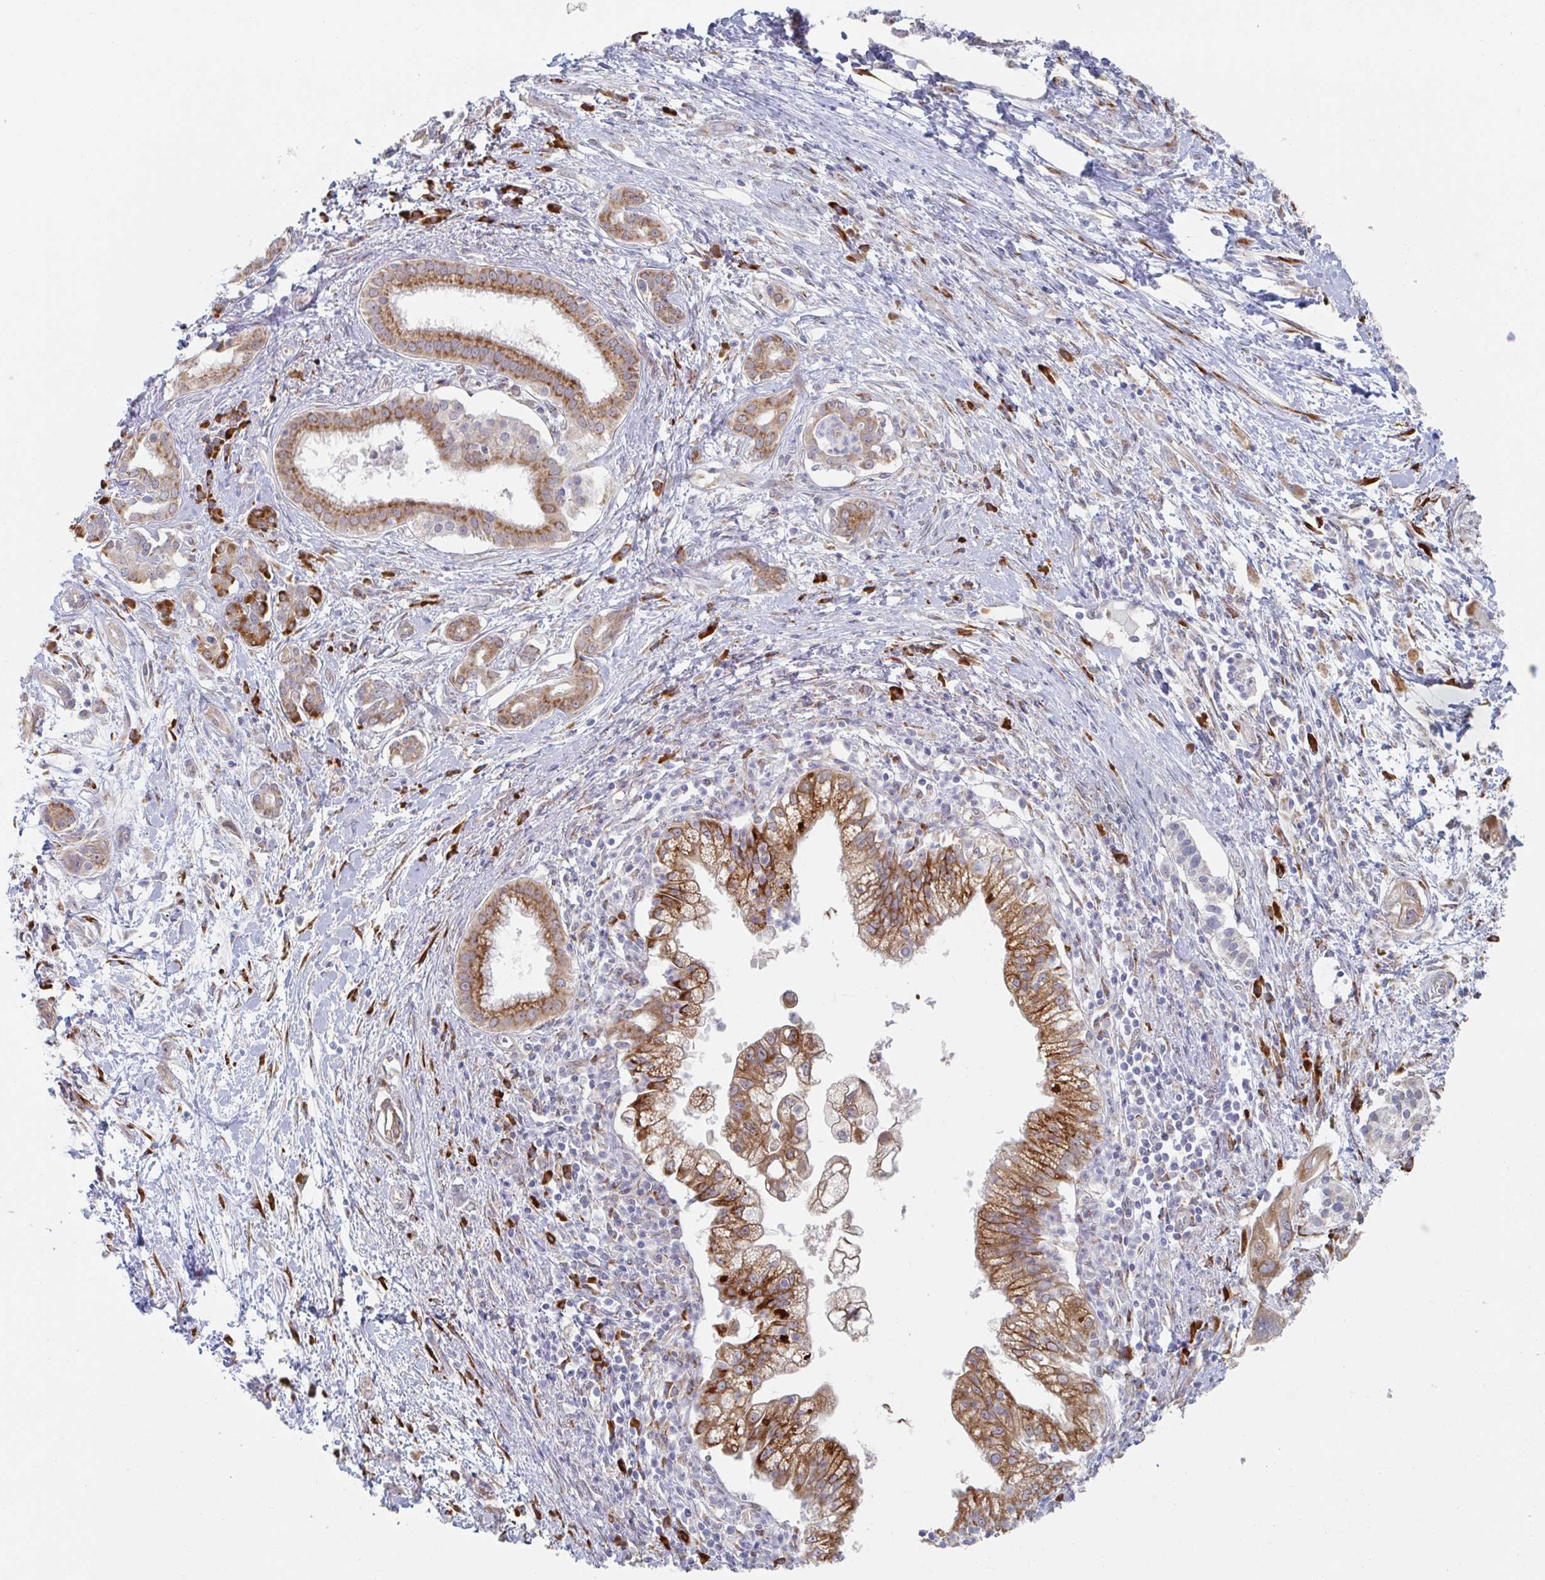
{"staining": {"intensity": "weak", "quantity": ">75%", "location": "cytoplasmic/membranous"}, "tissue": "pancreatic cancer", "cell_type": "Tumor cells", "image_type": "cancer", "snomed": [{"axis": "morphology", "description": "Adenocarcinoma, NOS"}, {"axis": "topography", "description": "Pancreas"}], "caption": "Protein expression analysis of human adenocarcinoma (pancreatic) reveals weak cytoplasmic/membranous staining in about >75% of tumor cells. (DAB = brown stain, brightfield microscopy at high magnification).", "gene": "TRAPPC10", "patient": {"sex": "male", "age": 70}}